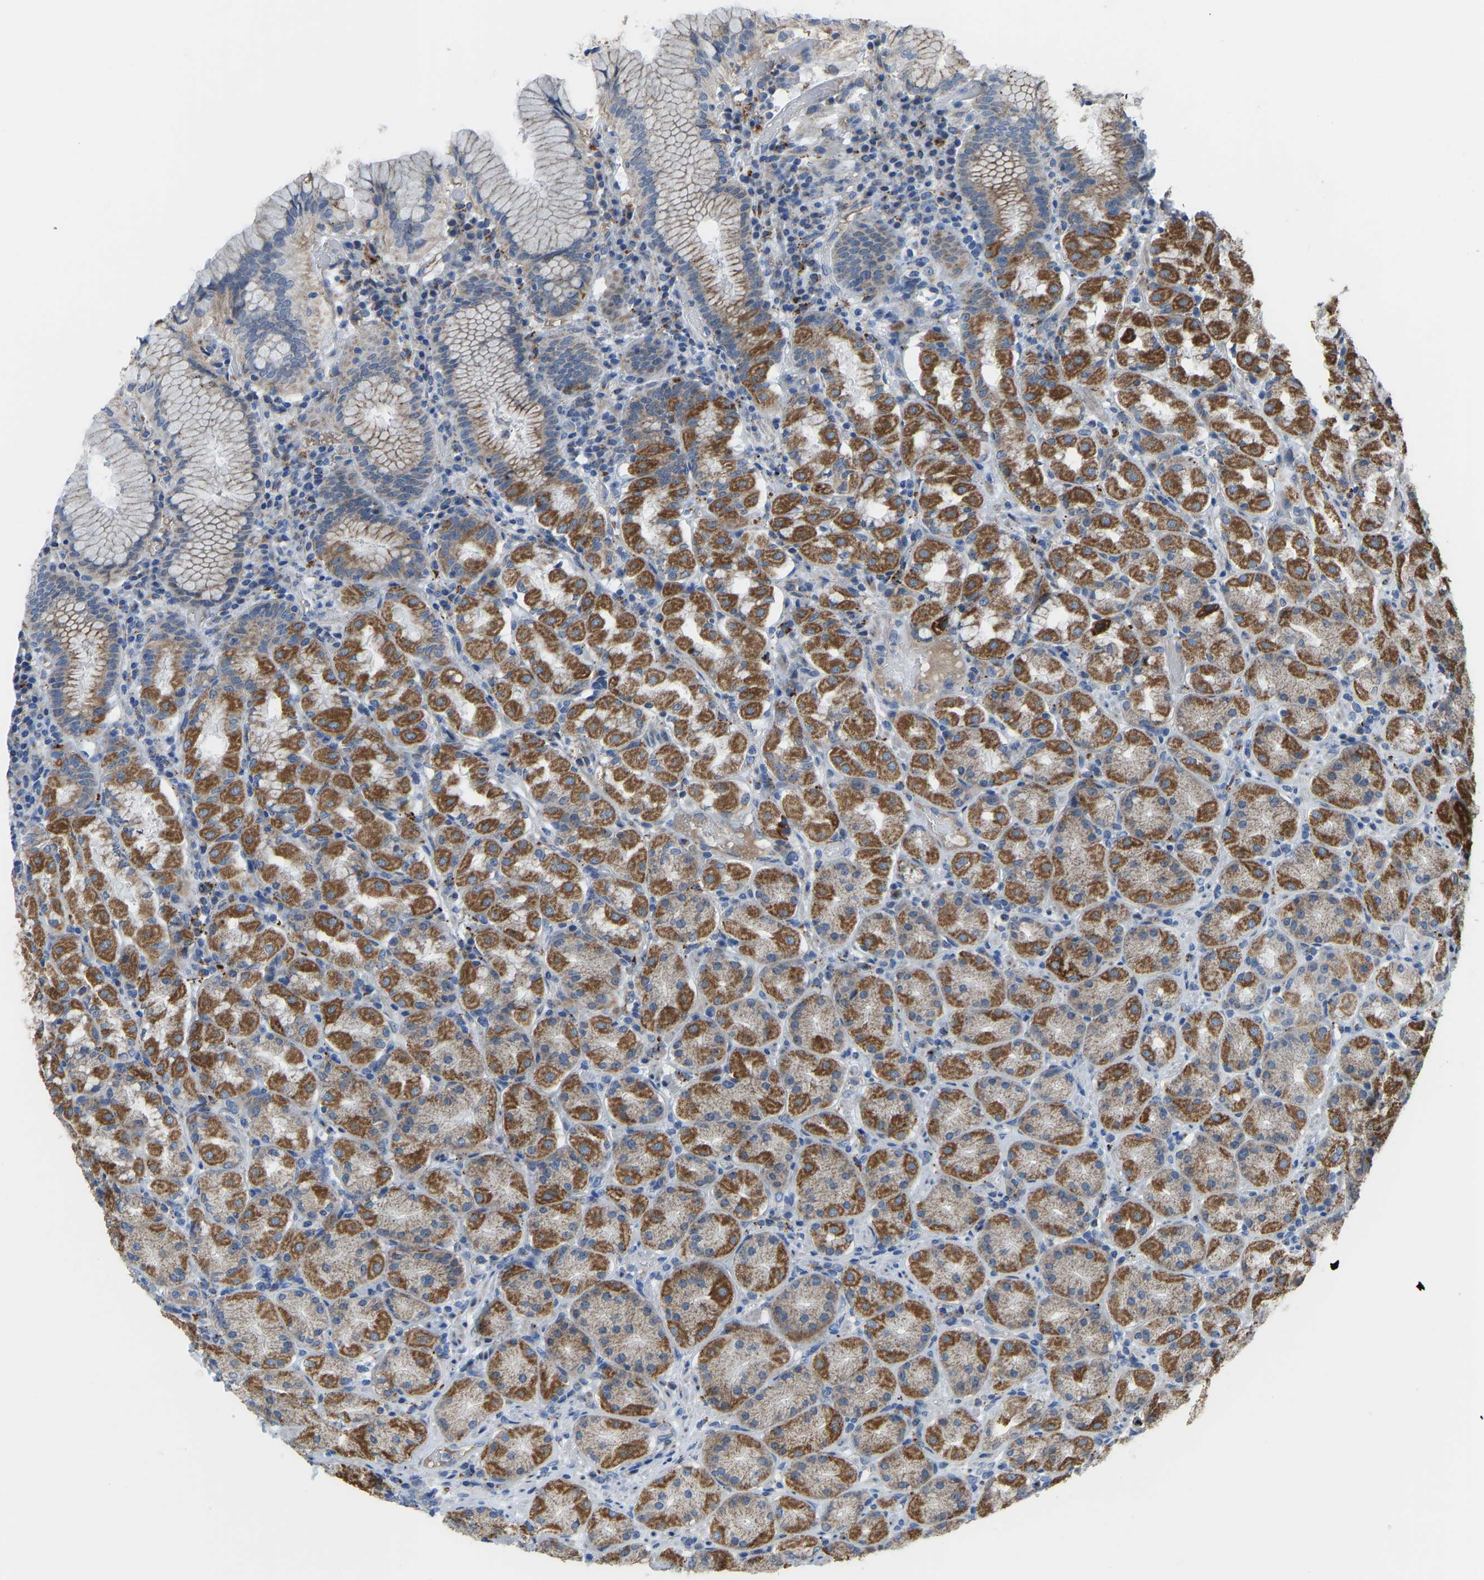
{"staining": {"intensity": "moderate", "quantity": "25%-75%", "location": "cytoplasmic/membranous"}, "tissue": "stomach", "cell_type": "Glandular cells", "image_type": "normal", "snomed": [{"axis": "morphology", "description": "Normal tissue, NOS"}, {"axis": "topography", "description": "Stomach"}, {"axis": "topography", "description": "Stomach, lower"}], "caption": "The photomicrograph demonstrates a brown stain indicating the presence of a protein in the cytoplasmic/membranous of glandular cells in stomach.", "gene": "SMIM20", "patient": {"sex": "female", "age": 56}}